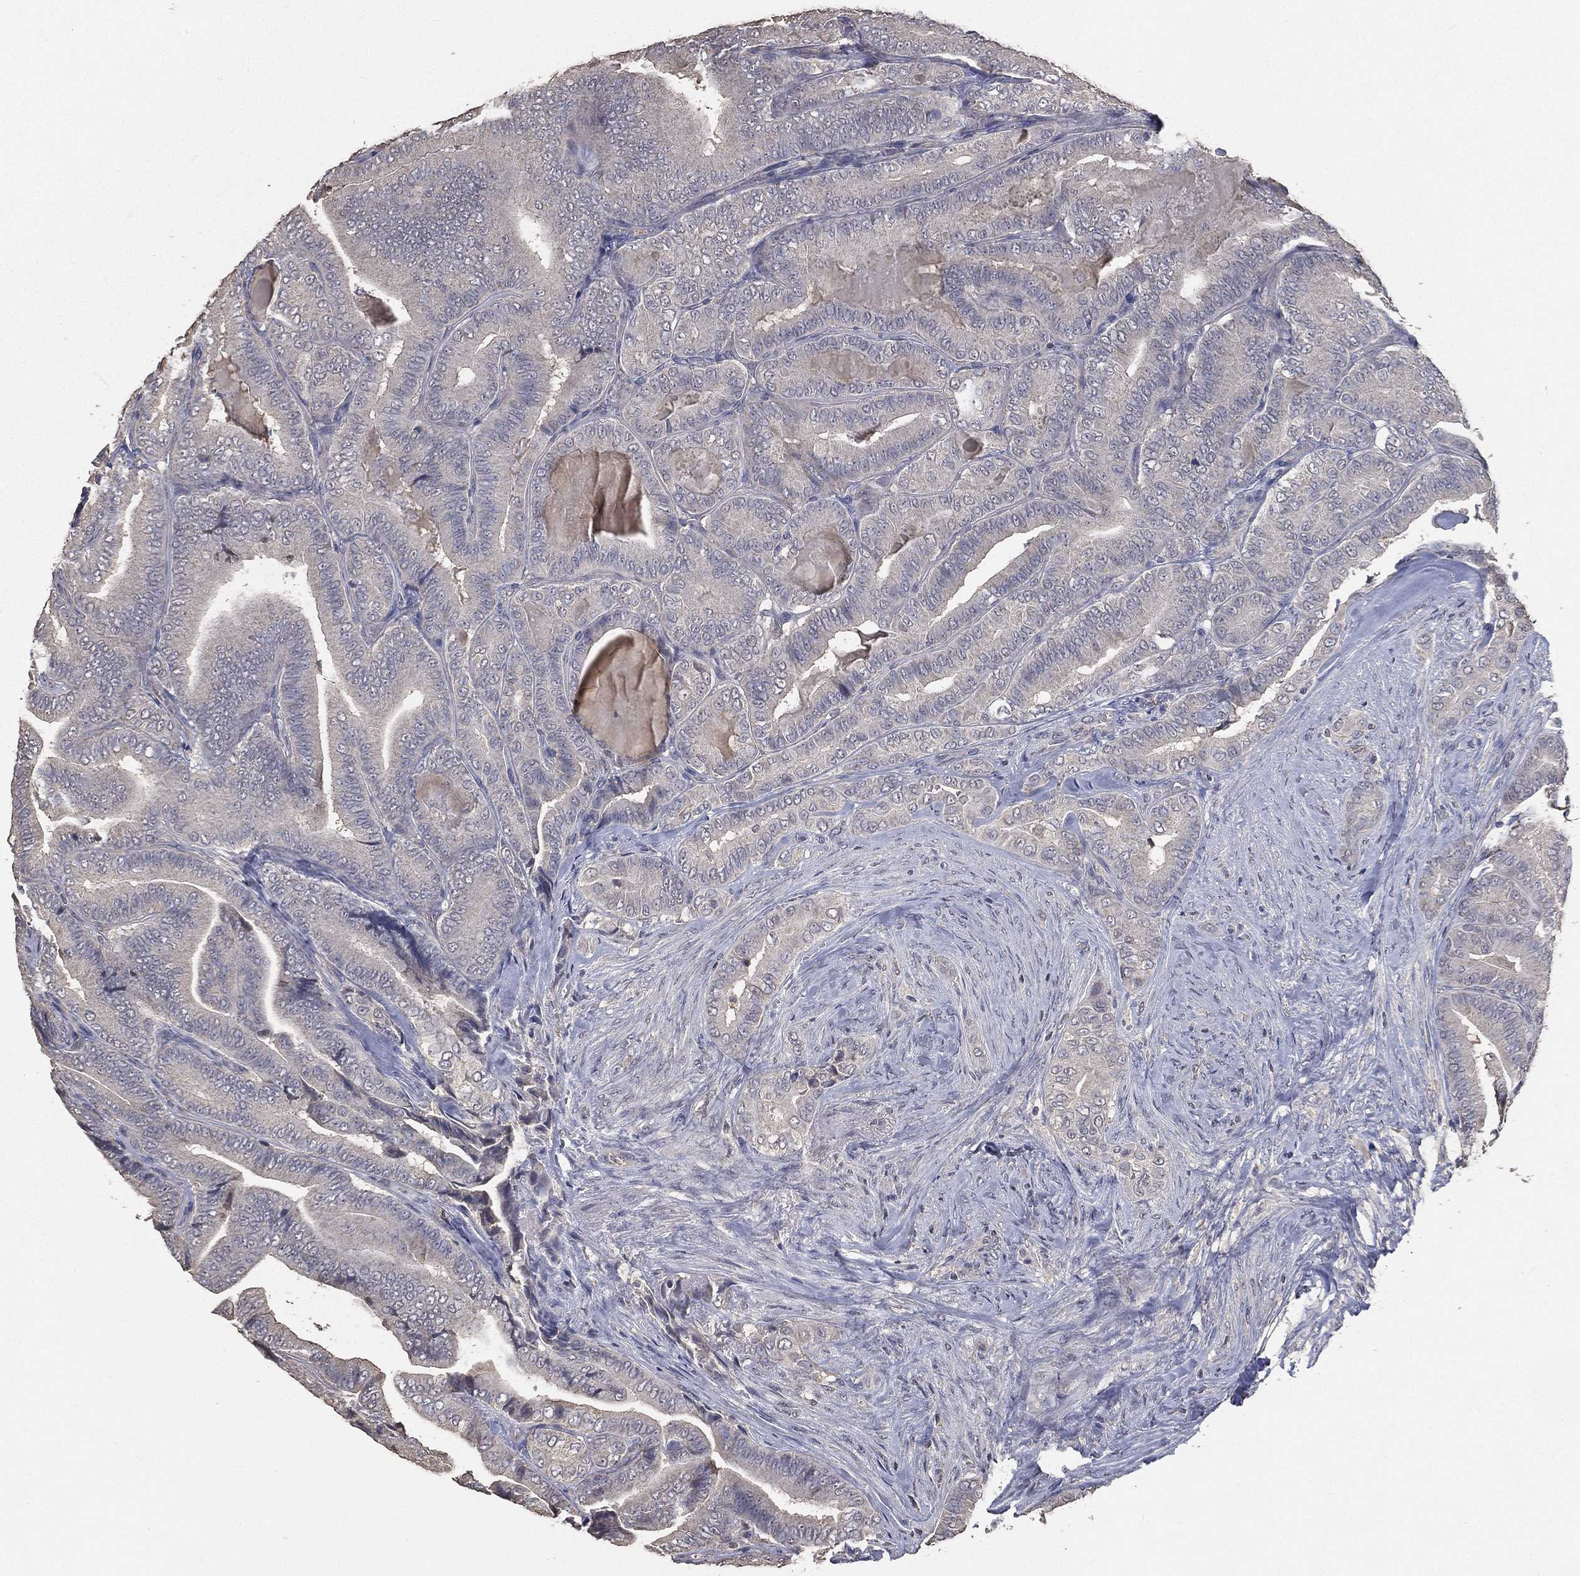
{"staining": {"intensity": "negative", "quantity": "none", "location": "none"}, "tissue": "thyroid cancer", "cell_type": "Tumor cells", "image_type": "cancer", "snomed": [{"axis": "morphology", "description": "Papillary adenocarcinoma, NOS"}, {"axis": "topography", "description": "Thyroid gland"}], "caption": "An immunohistochemistry (IHC) photomicrograph of papillary adenocarcinoma (thyroid) is shown. There is no staining in tumor cells of papillary adenocarcinoma (thyroid). The staining was performed using DAB to visualize the protein expression in brown, while the nuclei were stained in blue with hematoxylin (Magnification: 20x).", "gene": "SNAP25", "patient": {"sex": "male", "age": 61}}